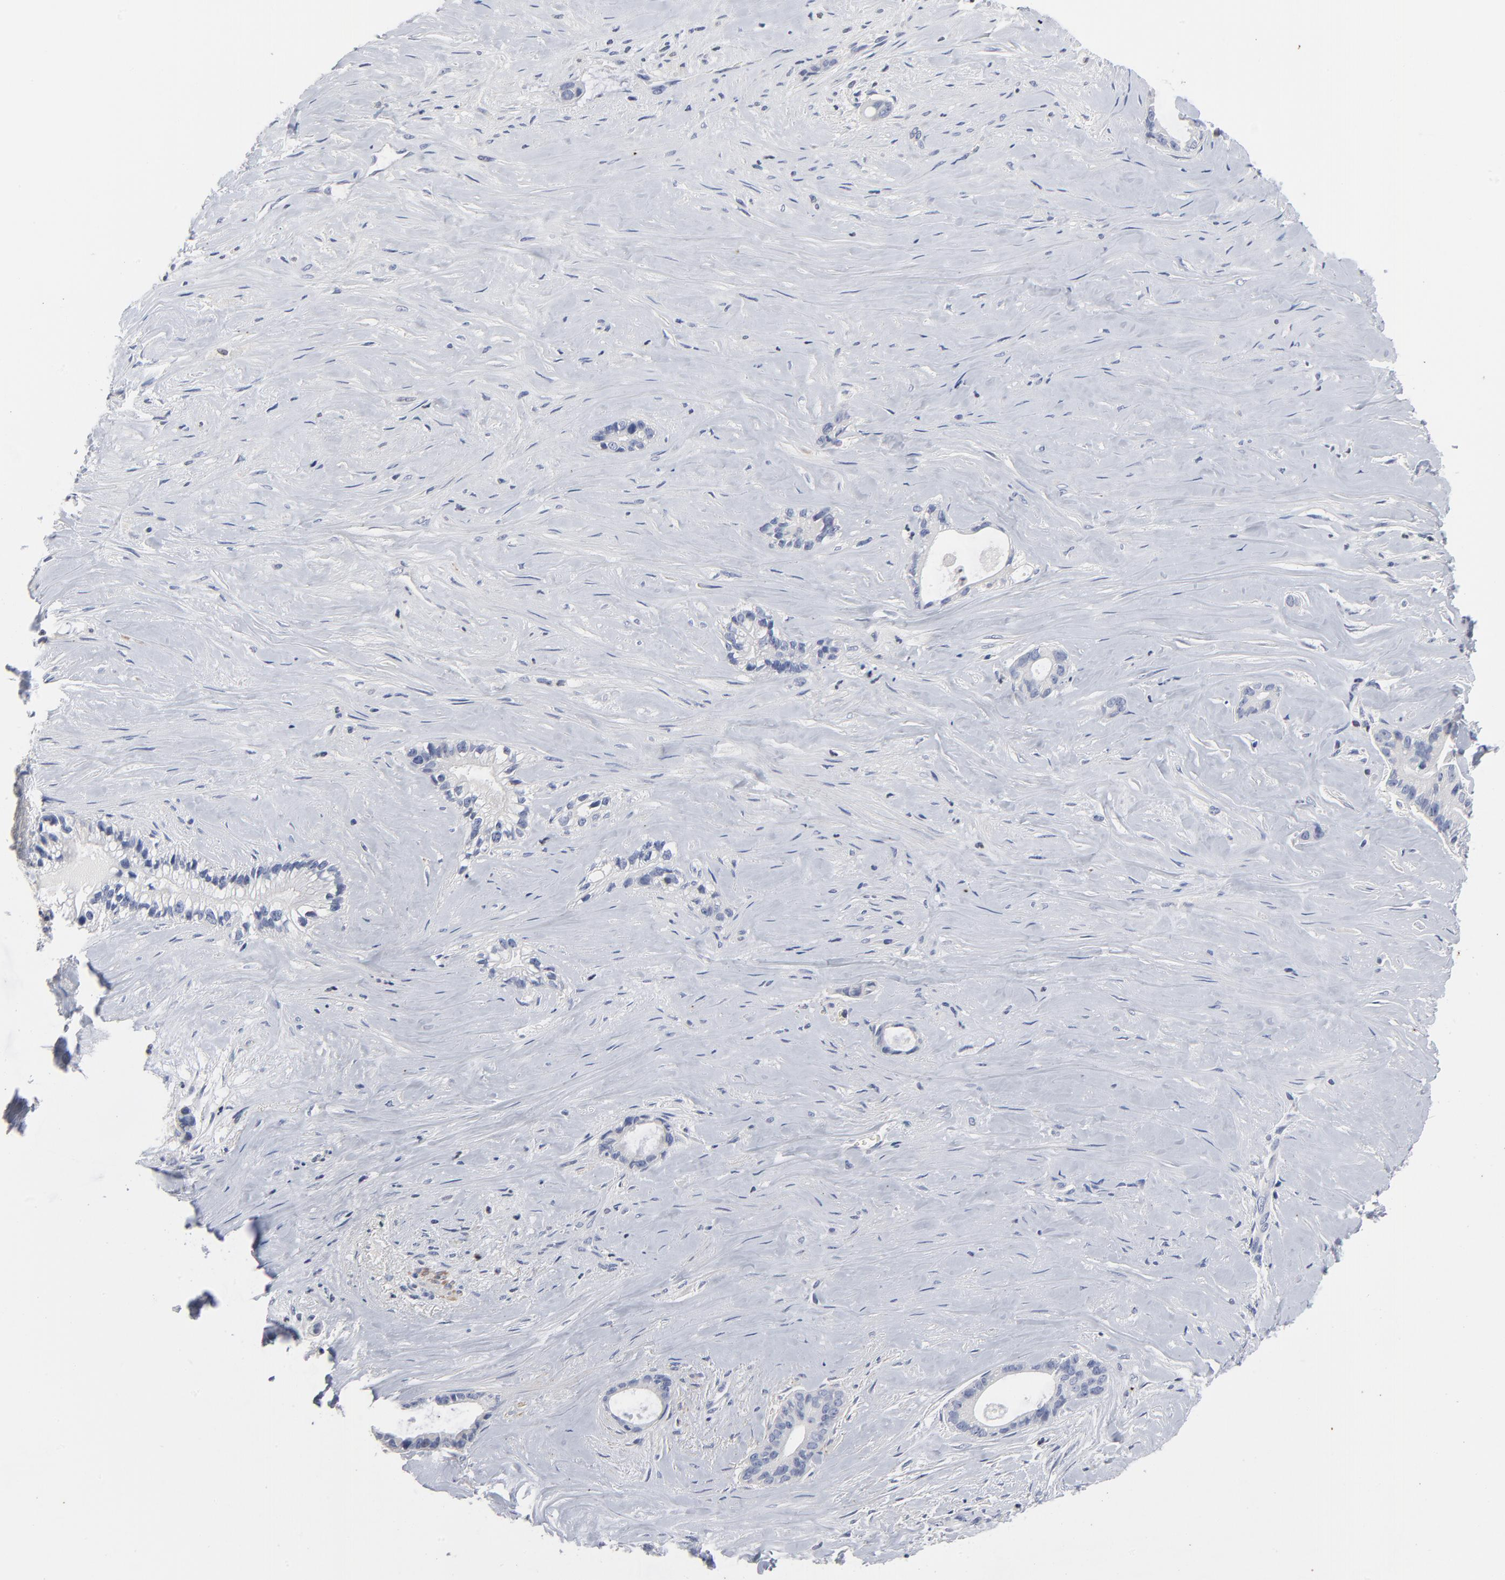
{"staining": {"intensity": "negative", "quantity": "none", "location": "none"}, "tissue": "liver cancer", "cell_type": "Tumor cells", "image_type": "cancer", "snomed": [{"axis": "morphology", "description": "Cholangiocarcinoma"}, {"axis": "topography", "description": "Liver"}], "caption": "A histopathology image of liver cancer stained for a protein reveals no brown staining in tumor cells.", "gene": "AADAC", "patient": {"sex": "female", "age": 55}}